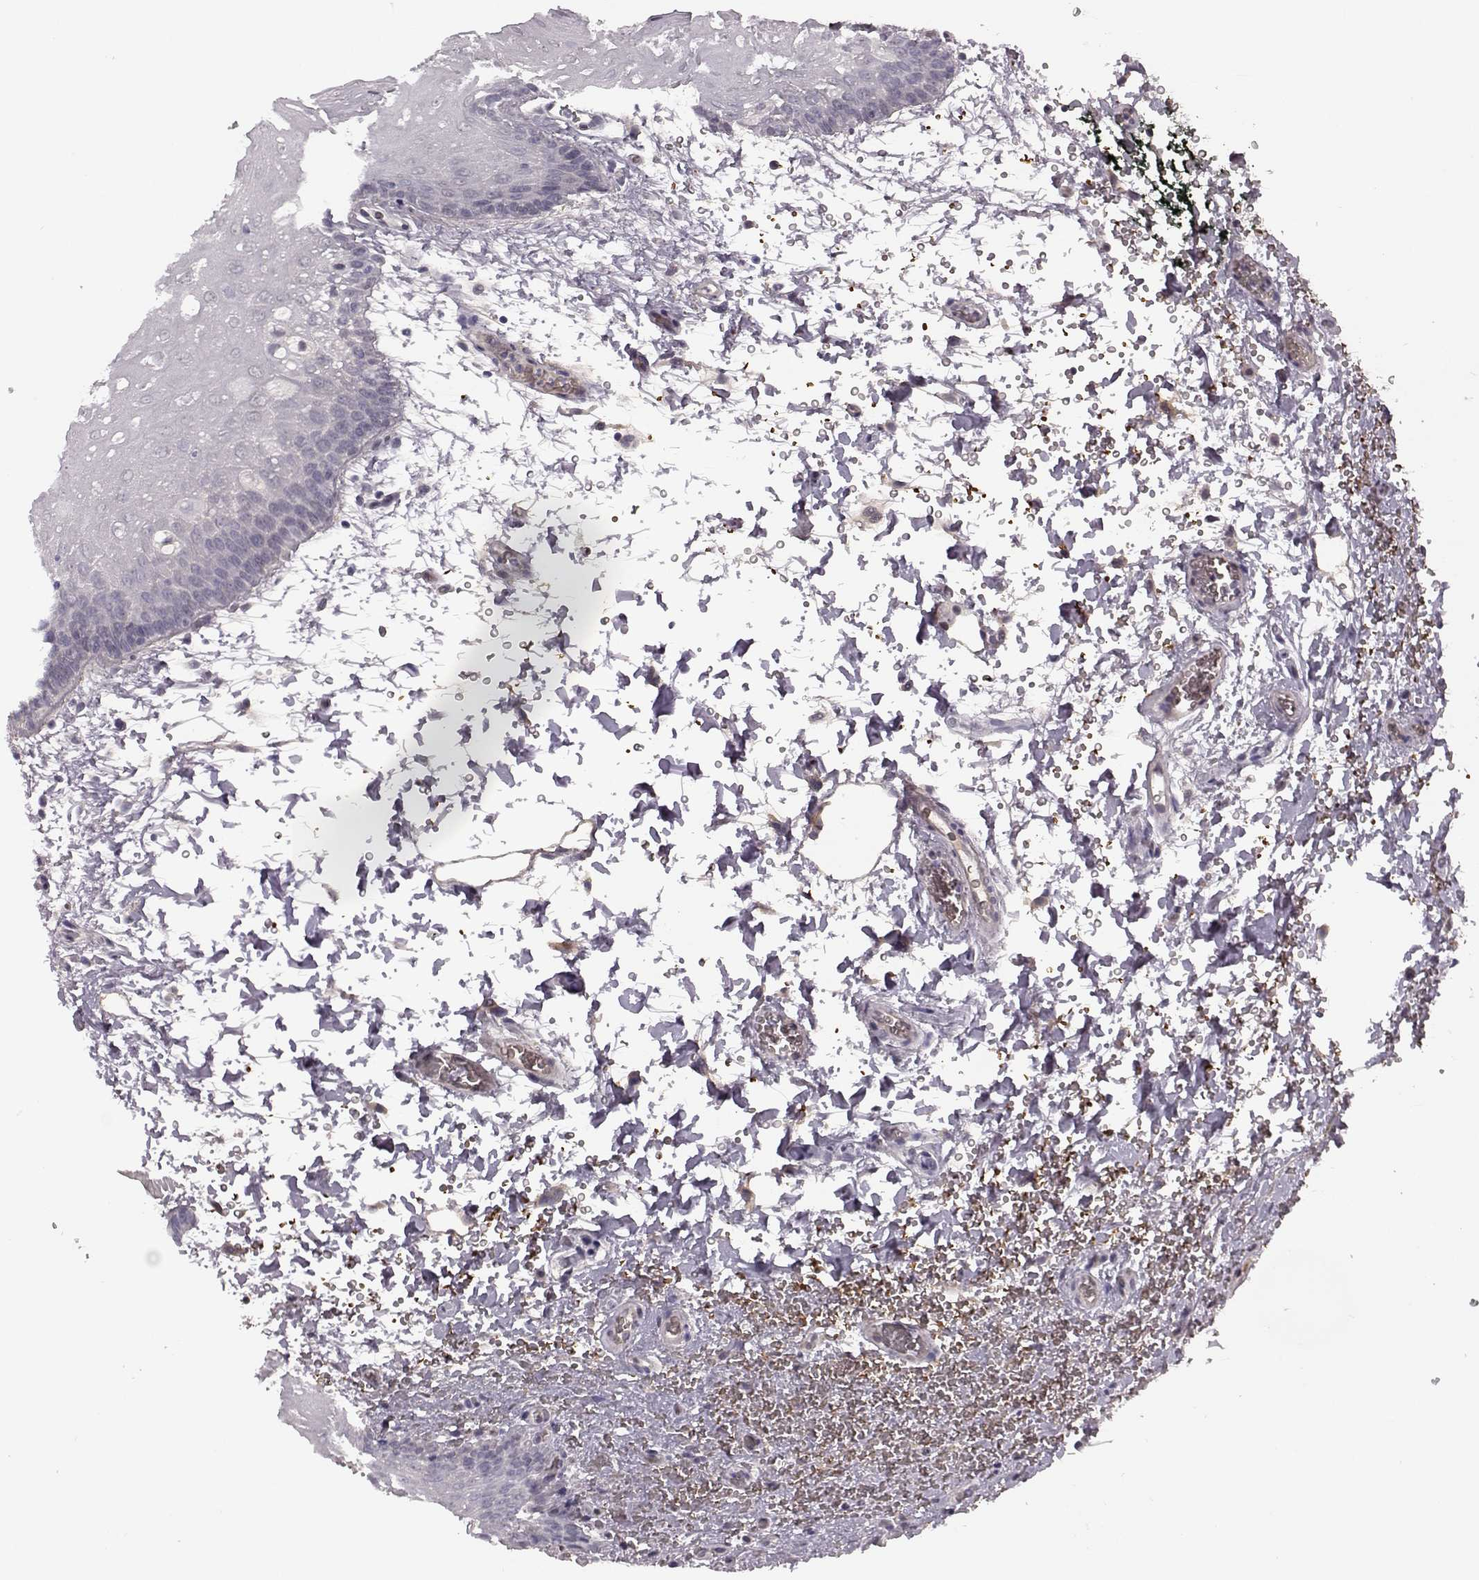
{"staining": {"intensity": "negative", "quantity": "none", "location": "none"}, "tissue": "oral mucosa", "cell_type": "Squamous epithelial cells", "image_type": "normal", "snomed": [{"axis": "morphology", "description": "Normal tissue, NOS"}, {"axis": "topography", "description": "Oral tissue"}, {"axis": "topography", "description": "Head-Neck"}], "caption": "Immunohistochemical staining of benign human oral mucosa reveals no significant staining in squamous epithelial cells. (DAB (3,3'-diaminobenzidine) IHC, high magnification).", "gene": "PROP1", "patient": {"sex": "male", "age": 65}}